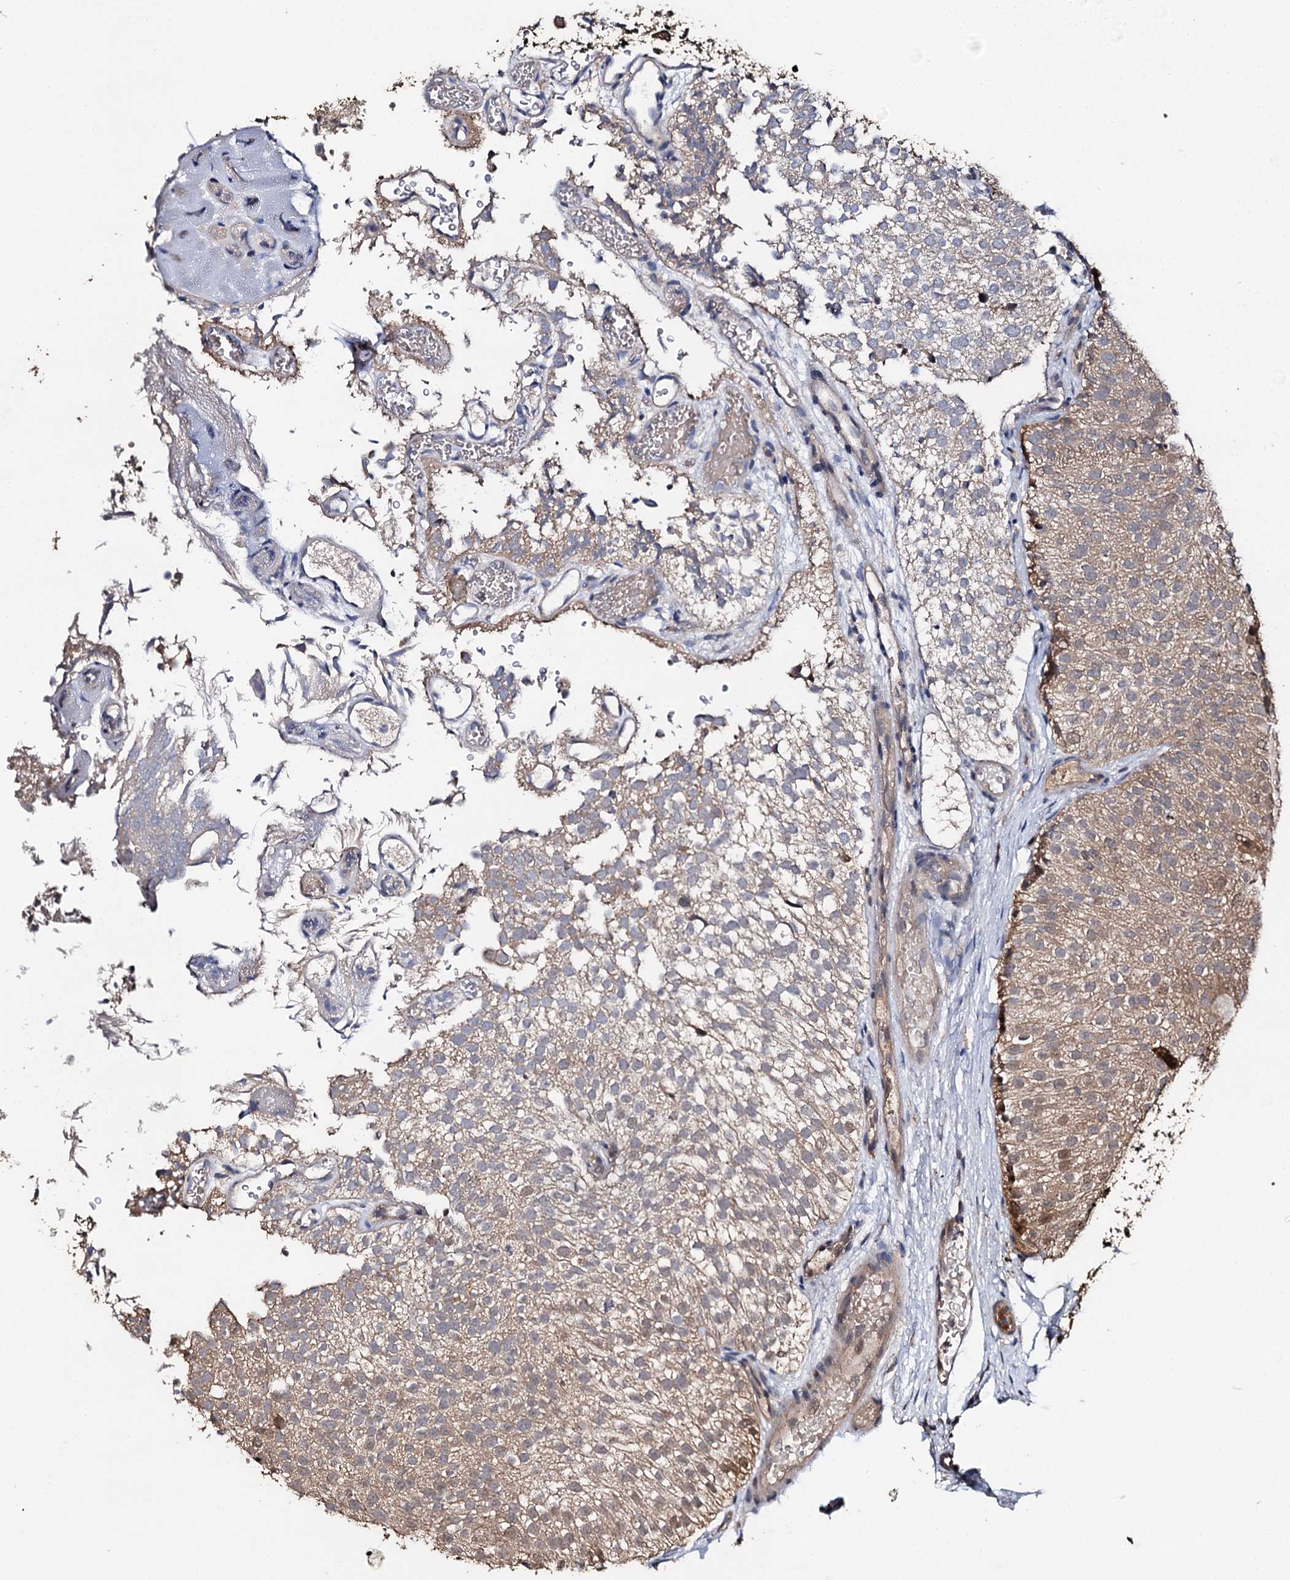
{"staining": {"intensity": "weak", "quantity": "25%-75%", "location": "cytoplasmic/membranous"}, "tissue": "urothelial cancer", "cell_type": "Tumor cells", "image_type": "cancer", "snomed": [{"axis": "morphology", "description": "Urothelial carcinoma, Low grade"}, {"axis": "topography", "description": "Urinary bladder"}], "caption": "Urothelial cancer tissue displays weak cytoplasmic/membranous expression in approximately 25%-75% of tumor cells", "gene": "SLC46A3", "patient": {"sex": "male", "age": 78}}